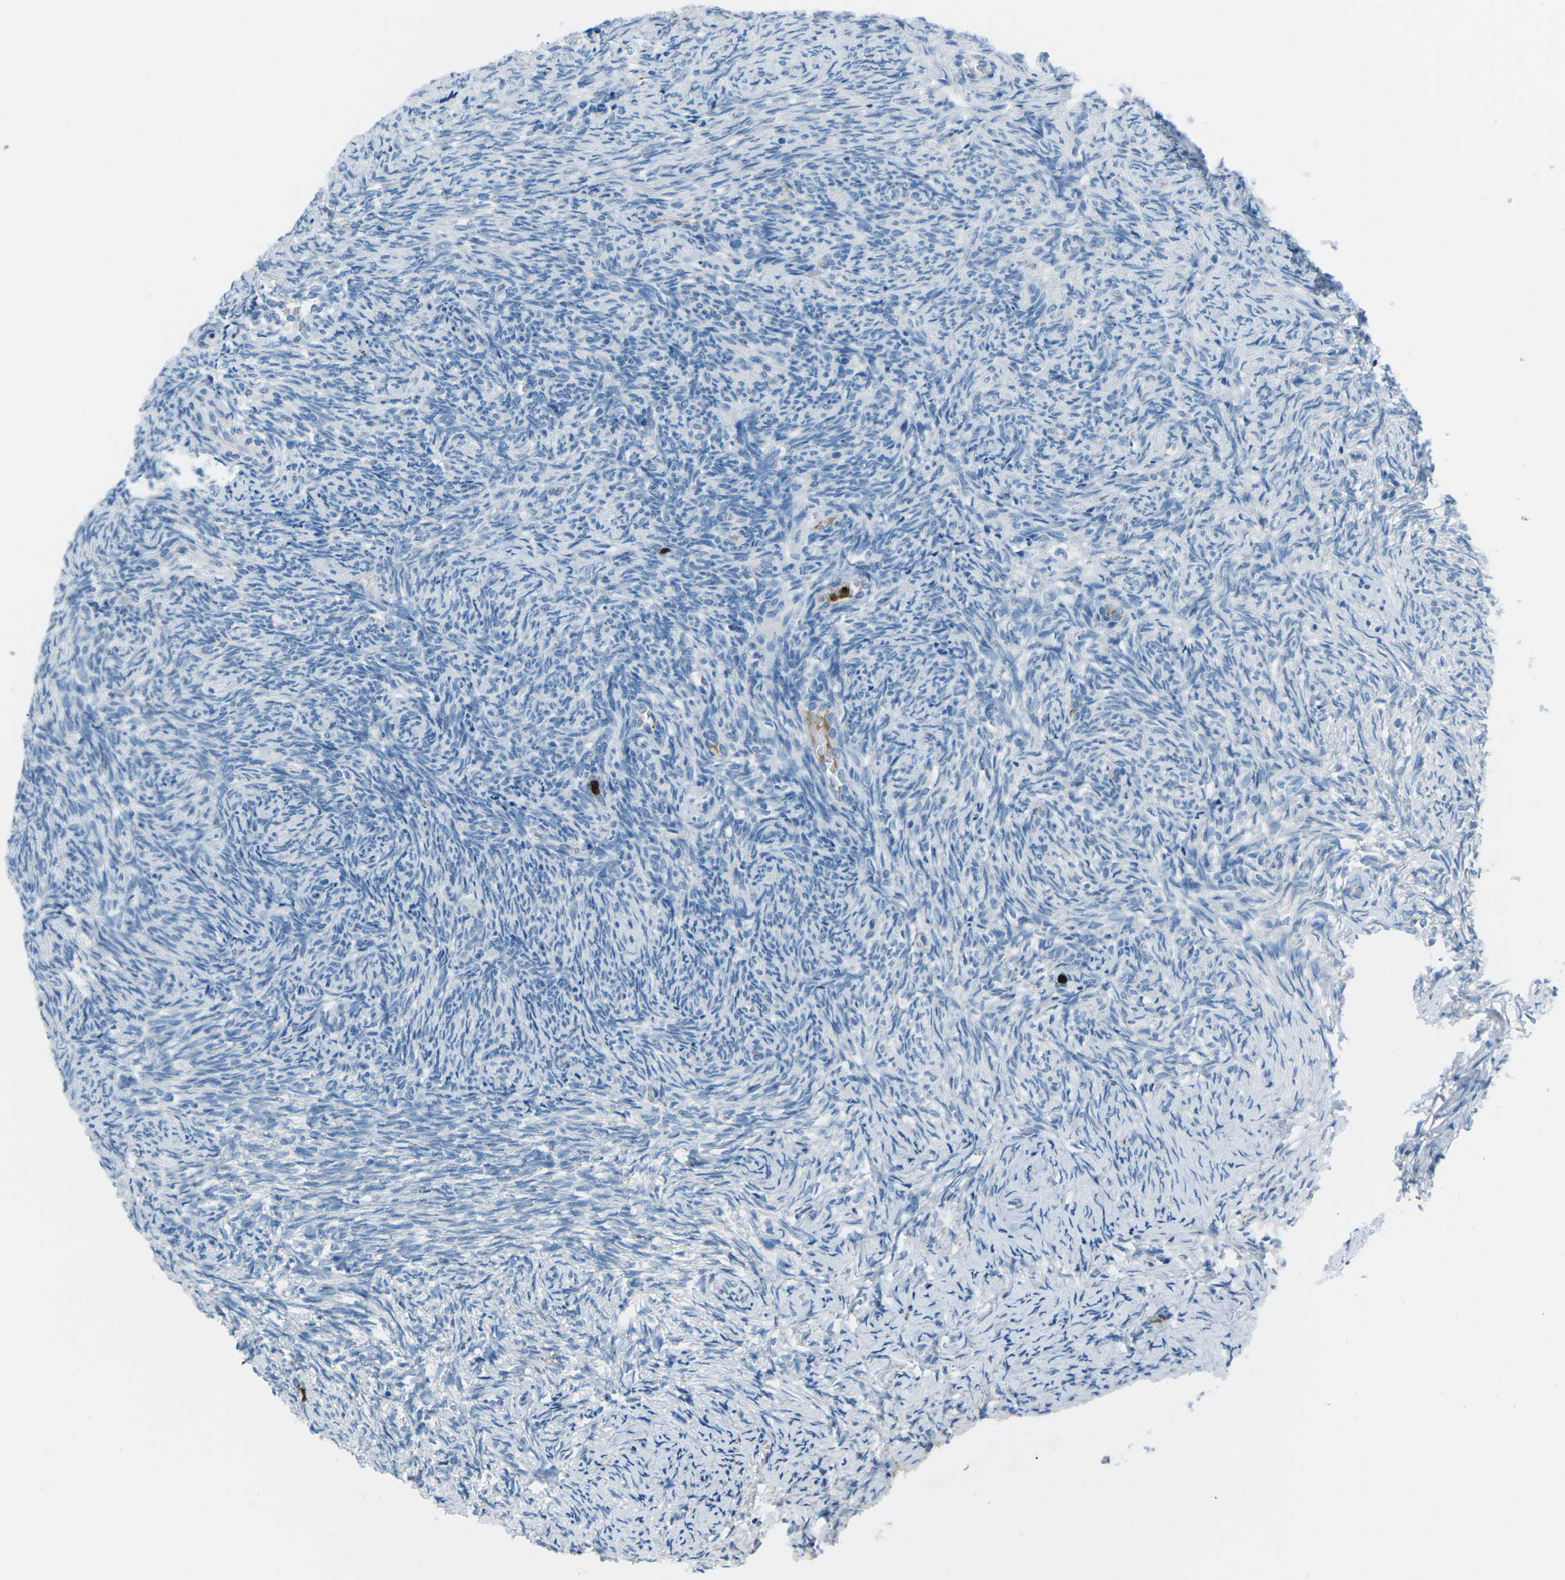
{"staining": {"intensity": "negative", "quantity": "none", "location": "none"}, "tissue": "ovary", "cell_type": "Follicle cells", "image_type": "normal", "snomed": [{"axis": "morphology", "description": "Normal tissue, NOS"}, {"axis": "topography", "description": "Ovary"}], "caption": "The histopathology image shows no staining of follicle cells in benign ovary. (DAB immunohistochemistry (IHC), high magnification).", "gene": "FCN1", "patient": {"sex": "female", "age": 41}}